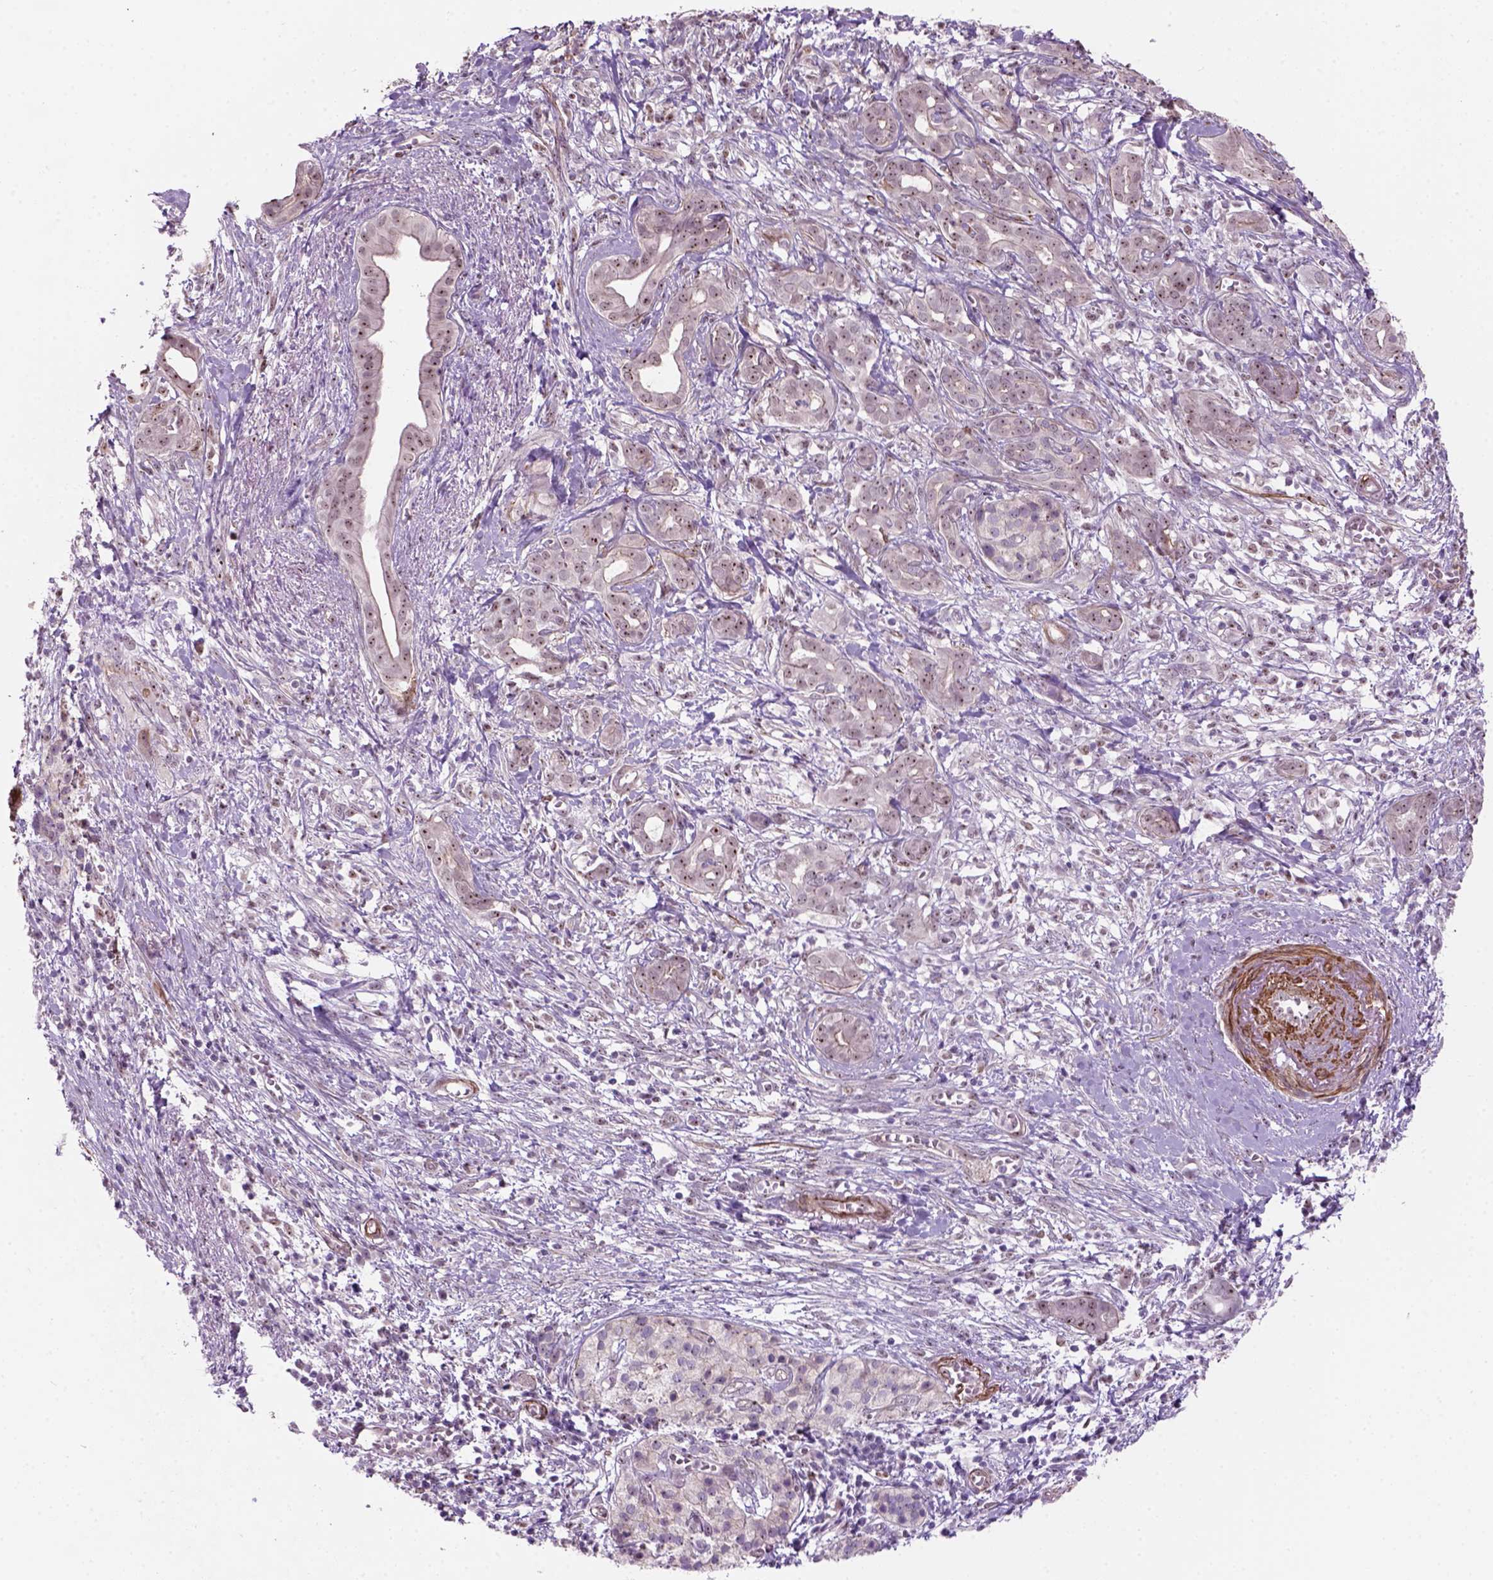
{"staining": {"intensity": "moderate", "quantity": ">75%", "location": "nuclear"}, "tissue": "pancreatic cancer", "cell_type": "Tumor cells", "image_type": "cancer", "snomed": [{"axis": "morphology", "description": "Adenocarcinoma, NOS"}, {"axis": "topography", "description": "Pancreas"}], "caption": "Adenocarcinoma (pancreatic) was stained to show a protein in brown. There is medium levels of moderate nuclear expression in approximately >75% of tumor cells.", "gene": "RRS1", "patient": {"sex": "male", "age": 61}}